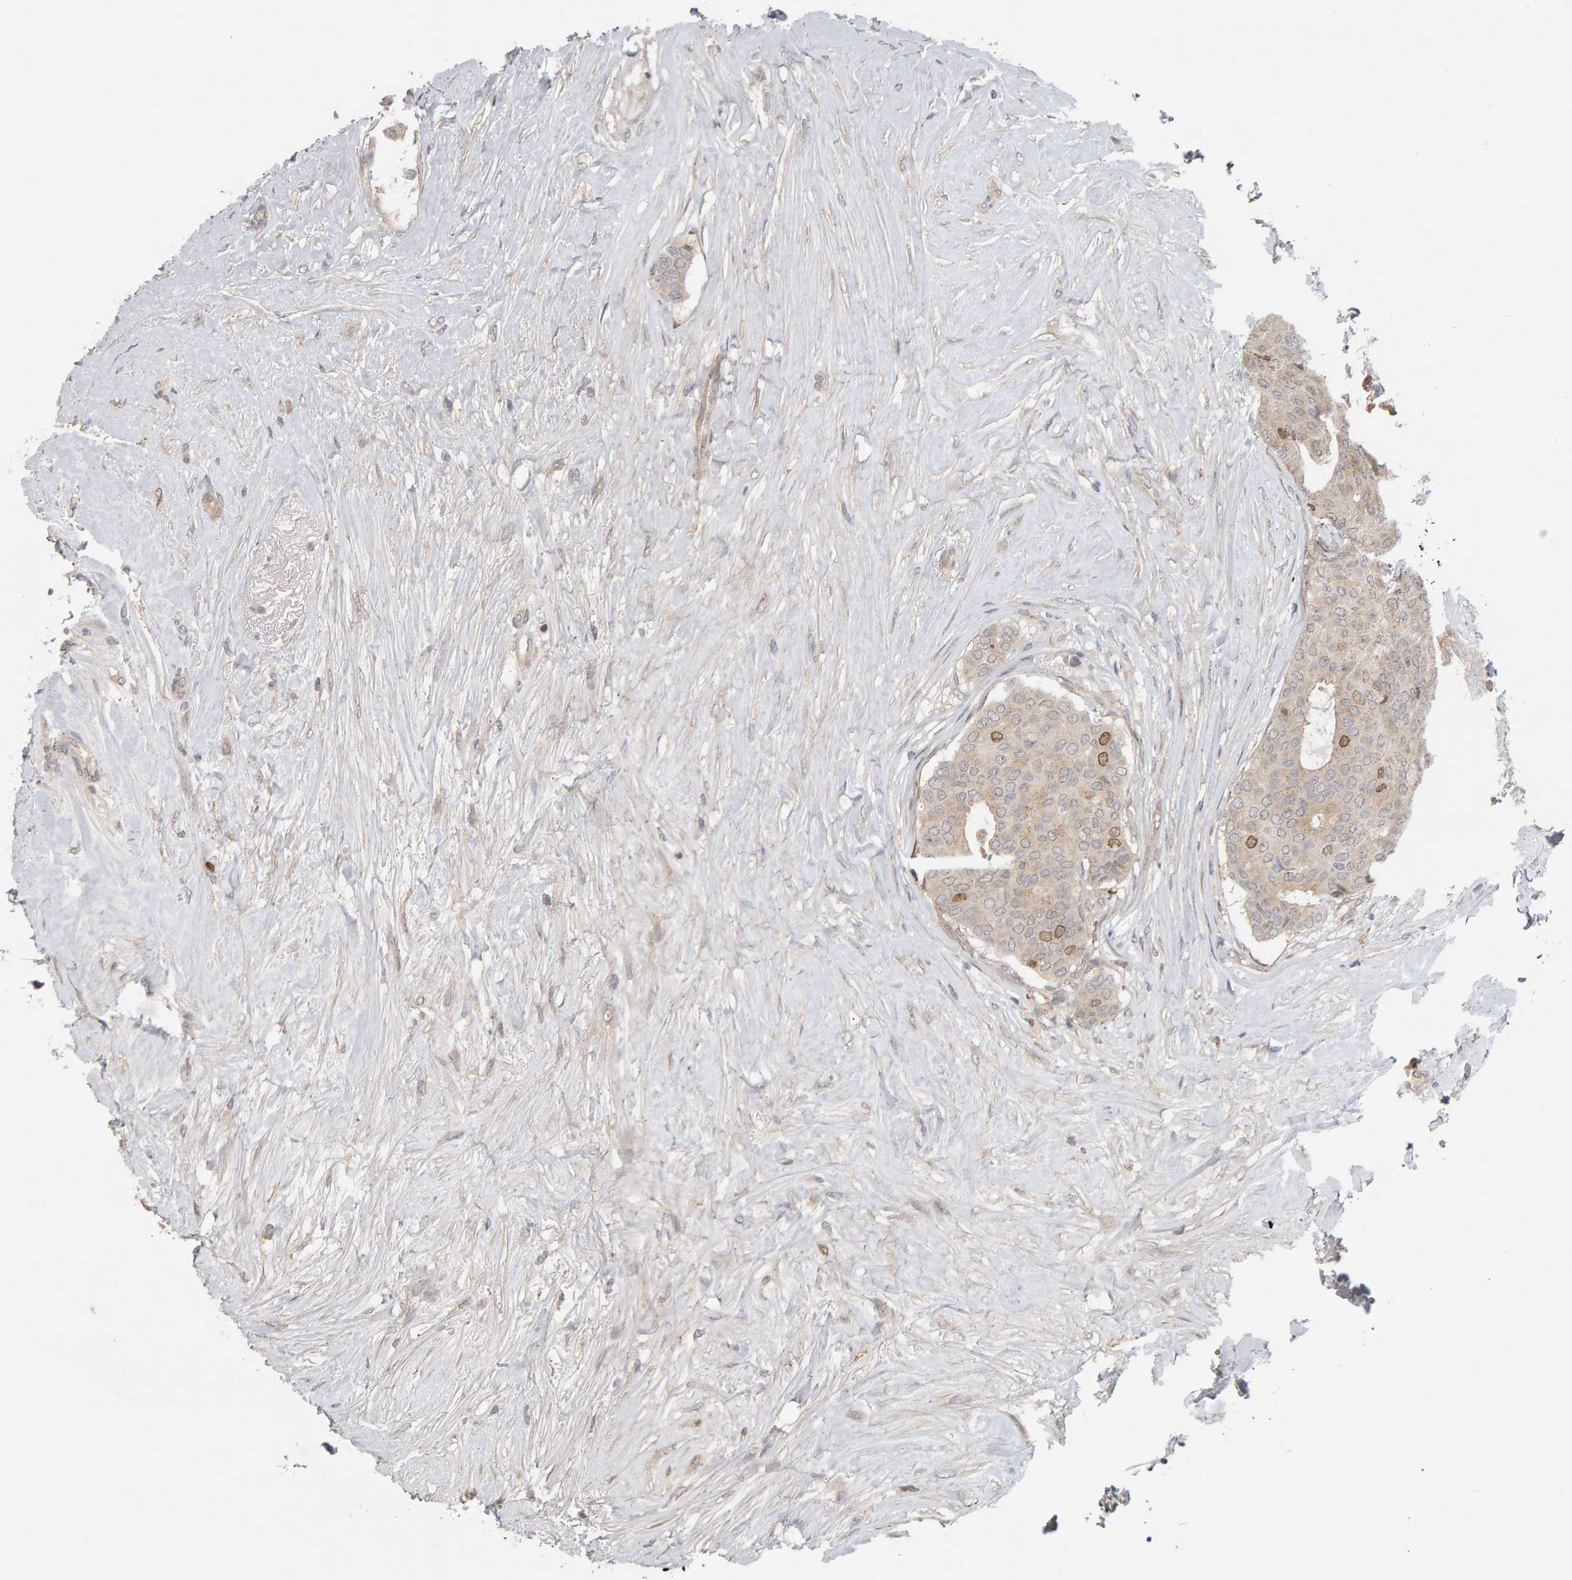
{"staining": {"intensity": "moderate", "quantity": "<25%", "location": "nuclear"}, "tissue": "breast cancer", "cell_type": "Tumor cells", "image_type": "cancer", "snomed": [{"axis": "morphology", "description": "Duct carcinoma"}, {"axis": "topography", "description": "Breast"}], "caption": "A brown stain labels moderate nuclear expression of a protein in human intraductal carcinoma (breast) tumor cells.", "gene": "CDCA5", "patient": {"sex": "female", "age": 75}}